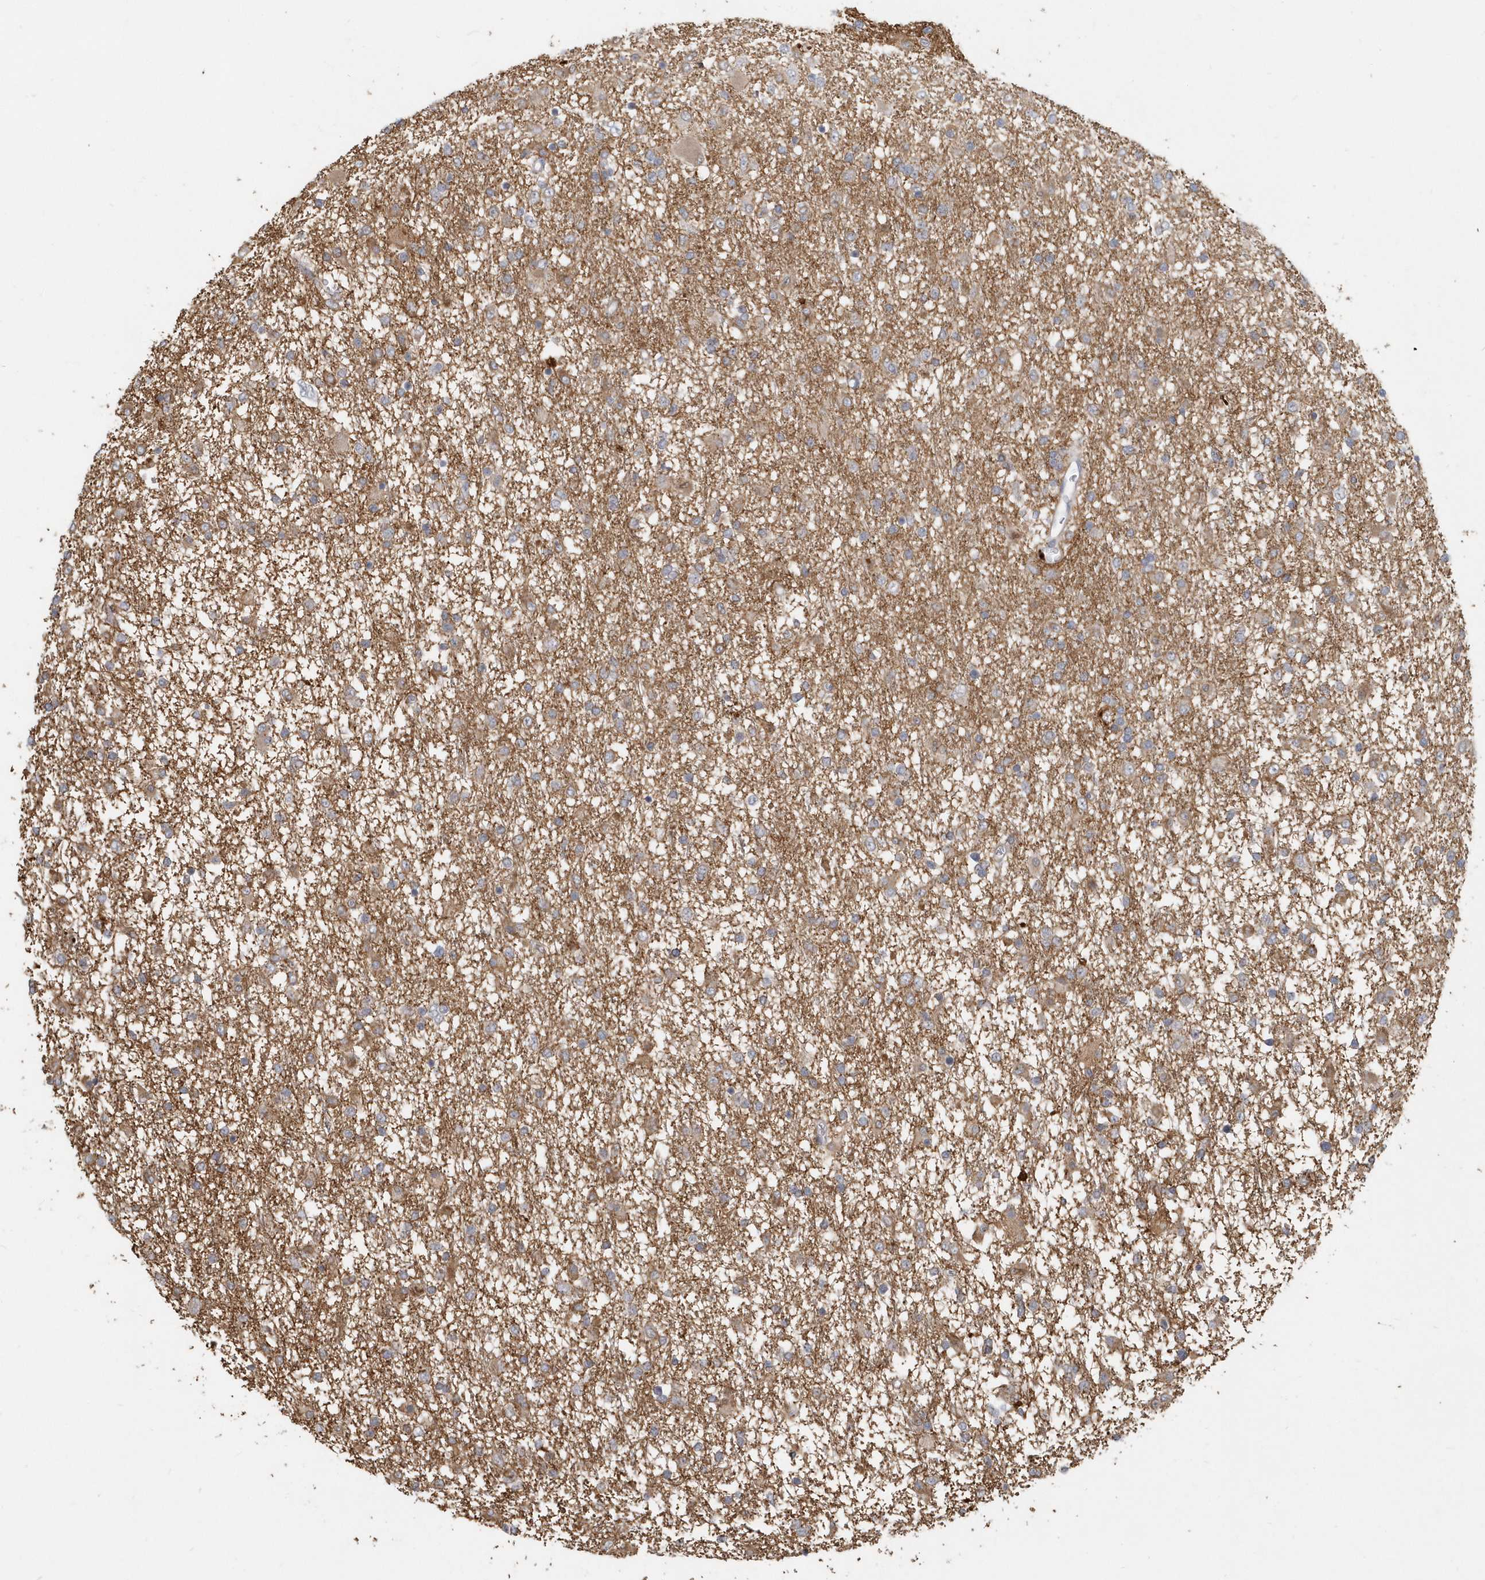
{"staining": {"intensity": "weak", "quantity": "25%-75%", "location": "cytoplasmic/membranous"}, "tissue": "glioma", "cell_type": "Tumor cells", "image_type": "cancer", "snomed": [{"axis": "morphology", "description": "Glioma, malignant, Low grade"}, {"axis": "topography", "description": "Brain"}], "caption": "The image reveals immunohistochemical staining of low-grade glioma (malignant). There is weak cytoplasmic/membranous expression is present in approximately 25%-75% of tumor cells.", "gene": "NAPB", "patient": {"sex": "male", "age": 65}}